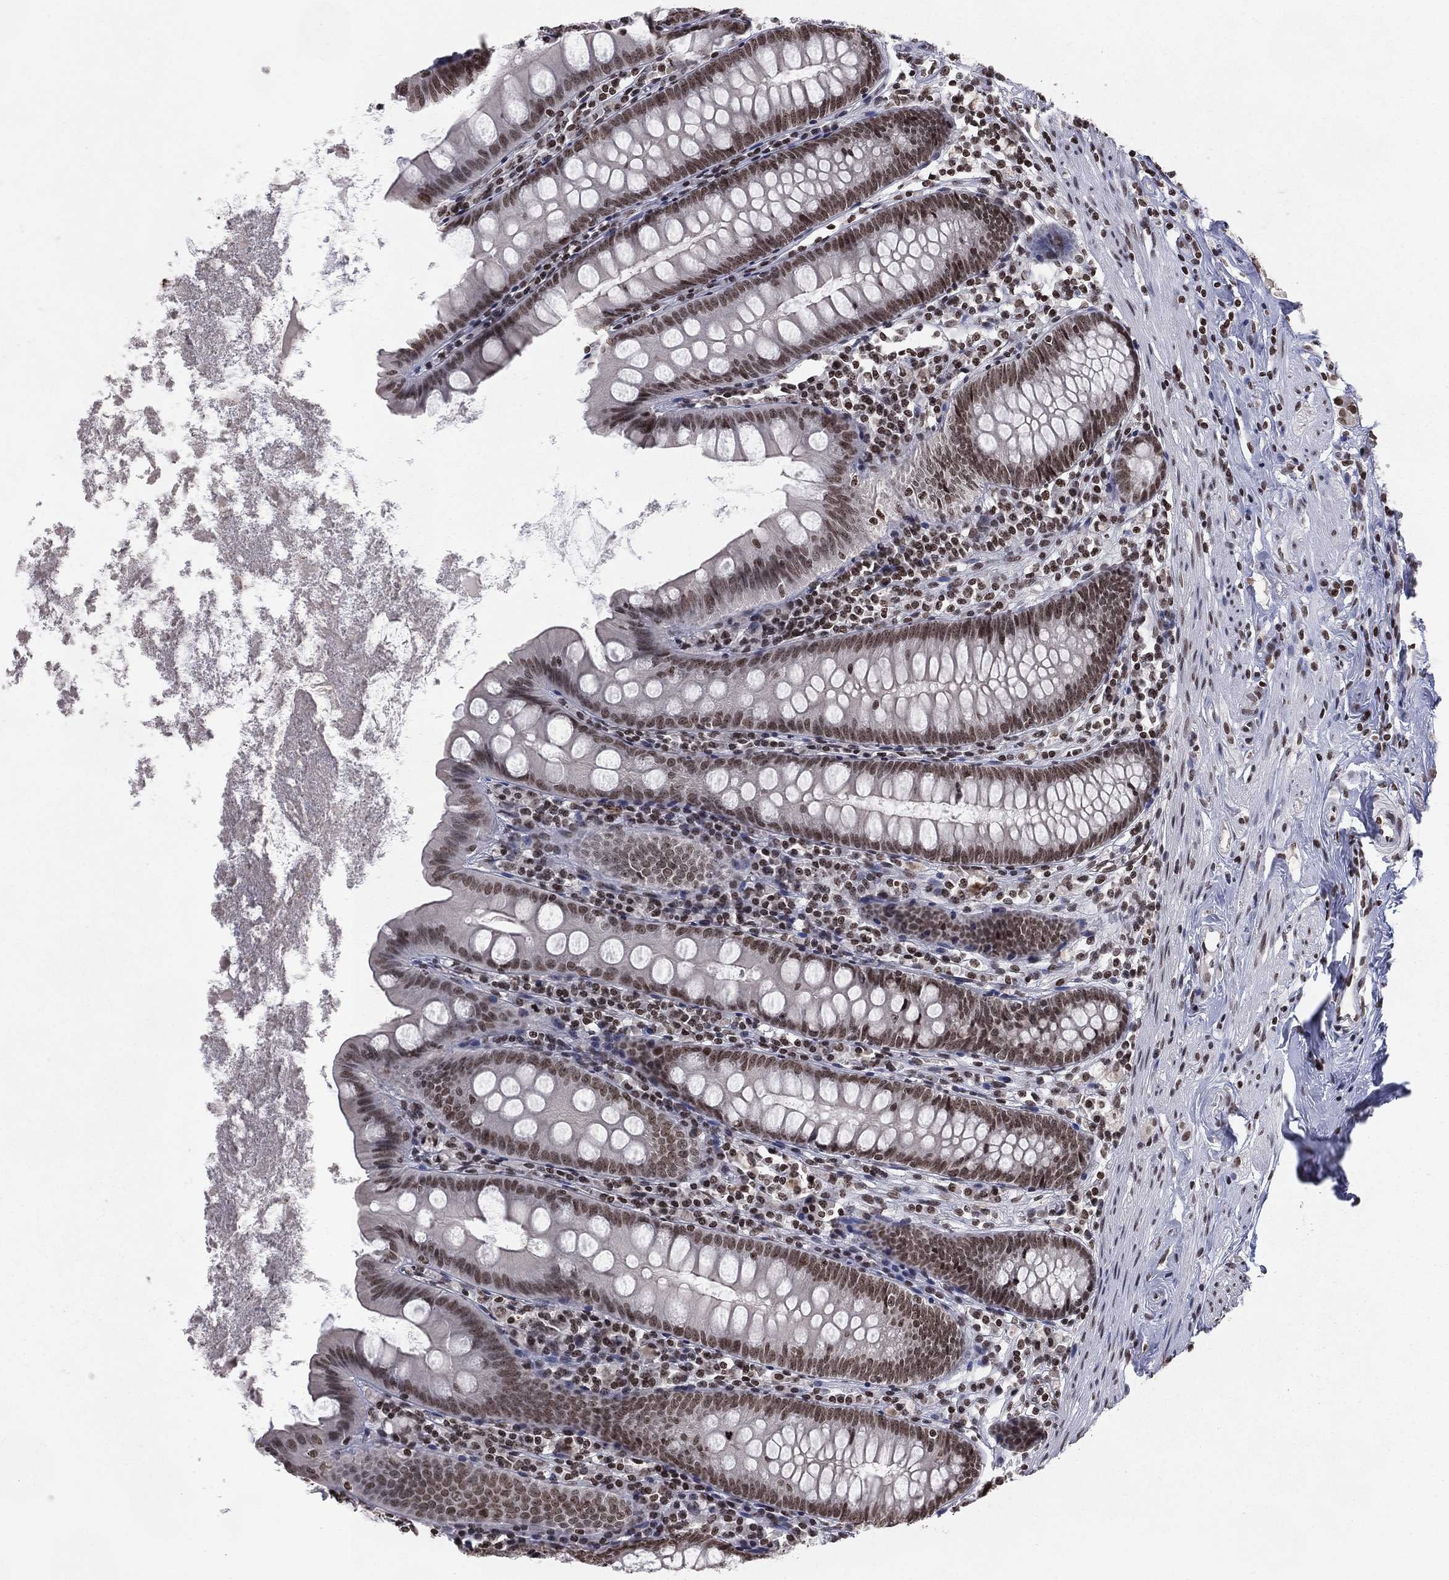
{"staining": {"intensity": "moderate", "quantity": ">75%", "location": "nuclear"}, "tissue": "appendix", "cell_type": "Glandular cells", "image_type": "normal", "snomed": [{"axis": "morphology", "description": "Normal tissue, NOS"}, {"axis": "topography", "description": "Appendix"}], "caption": "The photomicrograph exhibits staining of unremarkable appendix, revealing moderate nuclear protein staining (brown color) within glandular cells.", "gene": "RFX7", "patient": {"sex": "female", "age": 82}}